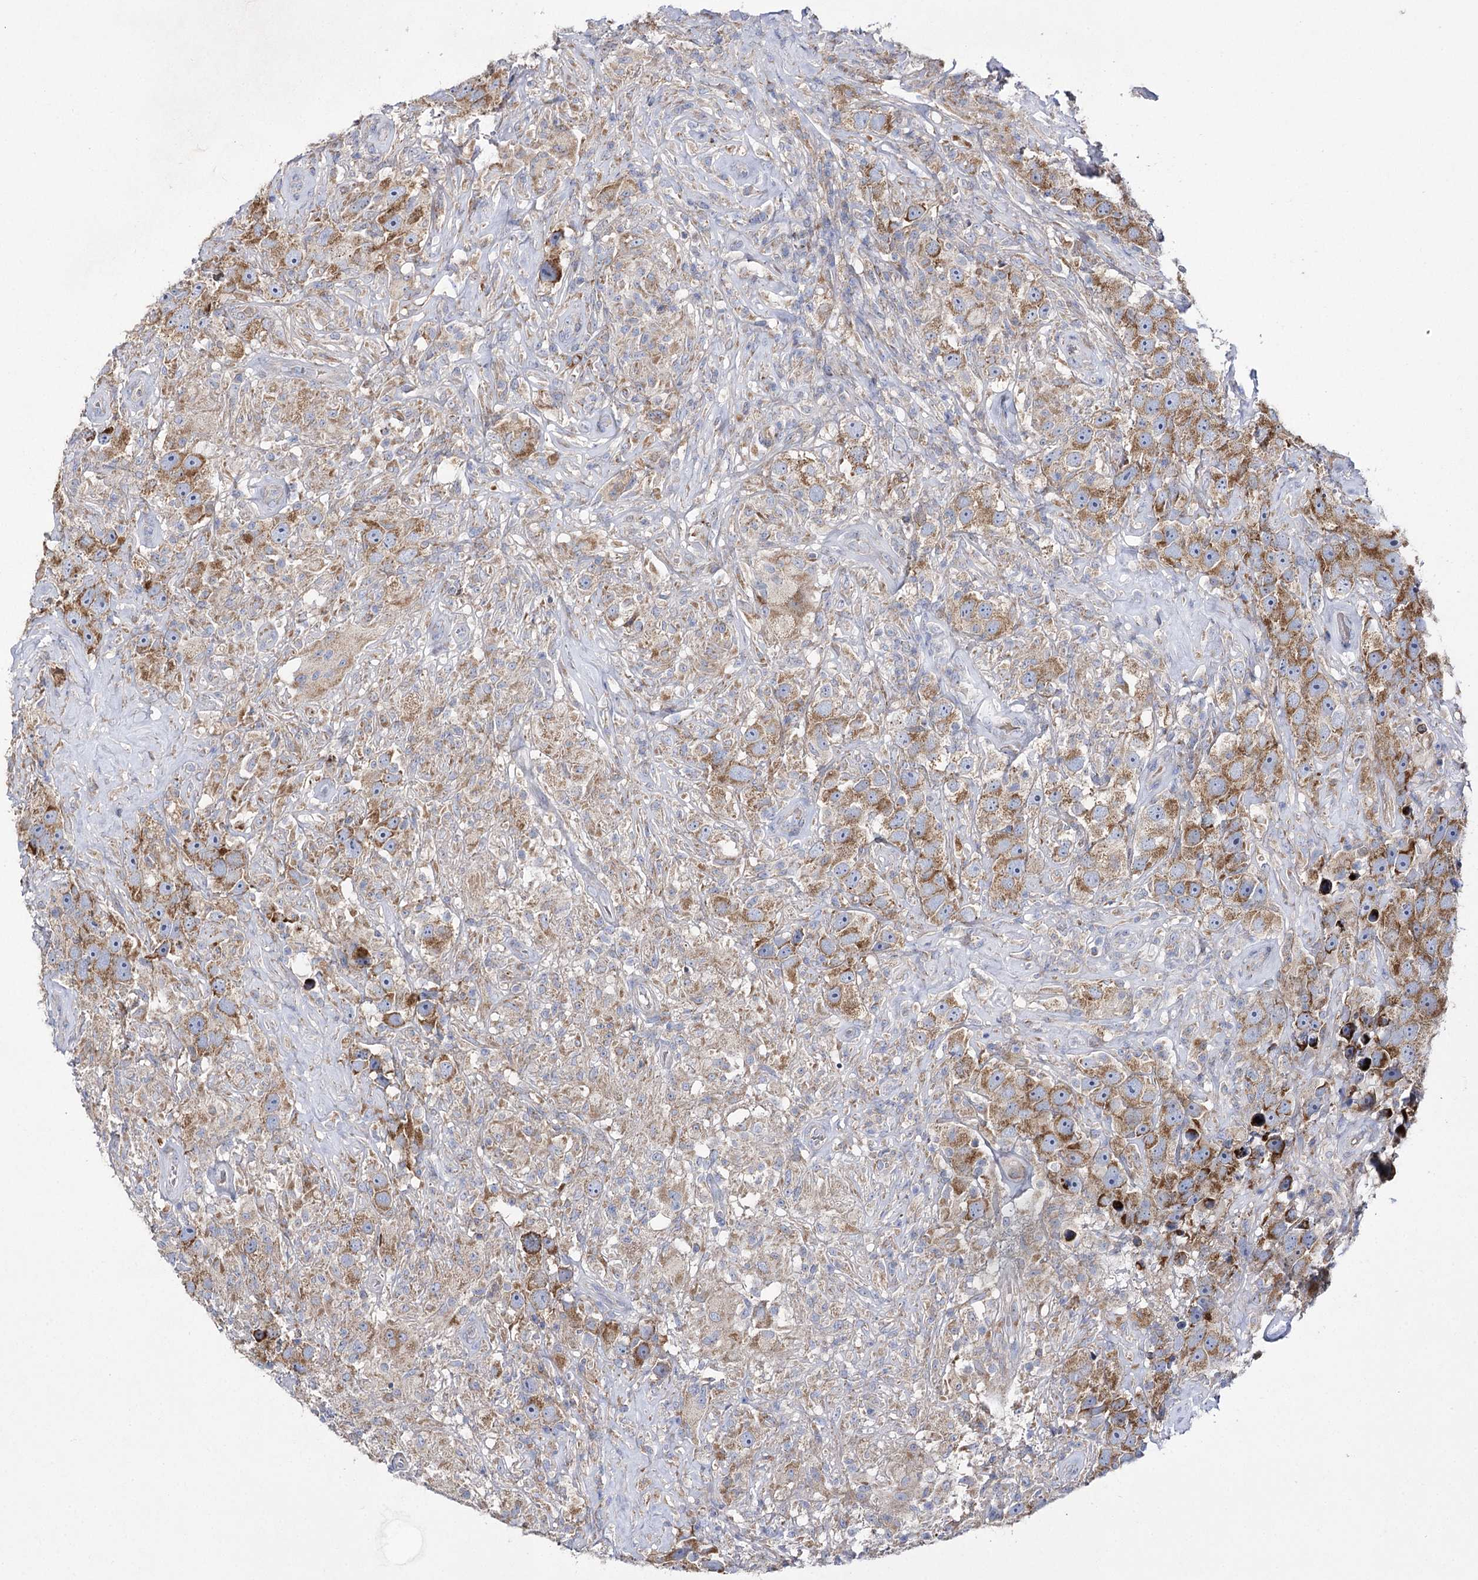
{"staining": {"intensity": "moderate", "quantity": ">75%", "location": "cytoplasmic/membranous"}, "tissue": "testis cancer", "cell_type": "Tumor cells", "image_type": "cancer", "snomed": [{"axis": "morphology", "description": "Seminoma, NOS"}, {"axis": "topography", "description": "Testis"}], "caption": "The histopathology image reveals staining of testis cancer, revealing moderate cytoplasmic/membranous protein staining (brown color) within tumor cells. The staining is performed using DAB (3,3'-diaminobenzidine) brown chromogen to label protein expression. The nuclei are counter-stained blue using hematoxylin.", "gene": "COX15", "patient": {"sex": "male", "age": 49}}